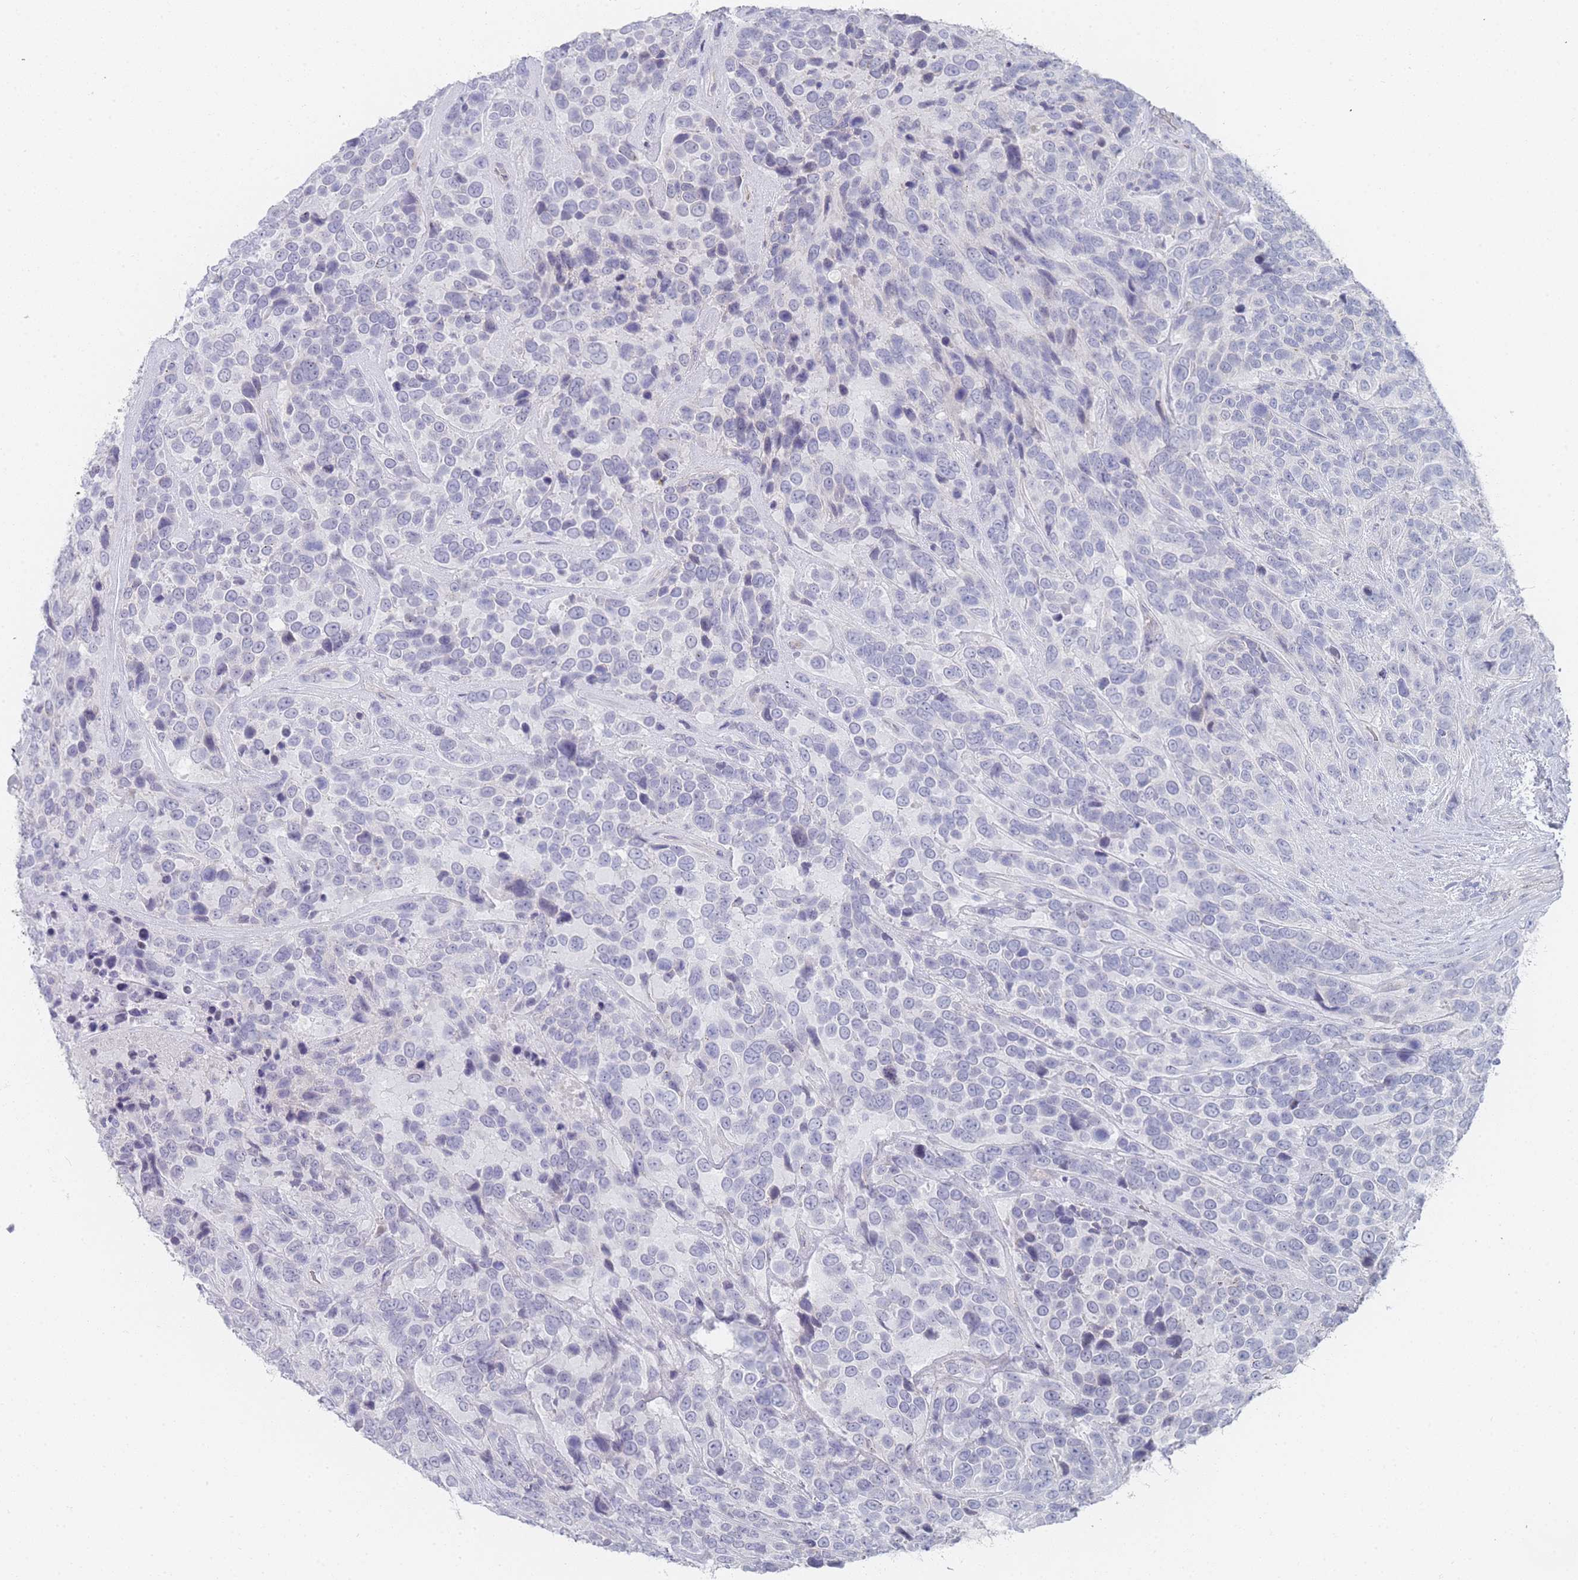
{"staining": {"intensity": "negative", "quantity": "none", "location": "none"}, "tissue": "urothelial cancer", "cell_type": "Tumor cells", "image_type": "cancer", "snomed": [{"axis": "morphology", "description": "Urothelial carcinoma, High grade"}, {"axis": "topography", "description": "Urinary bladder"}], "caption": "Micrograph shows no protein expression in tumor cells of urothelial carcinoma (high-grade) tissue.", "gene": "IMPG1", "patient": {"sex": "female", "age": 70}}